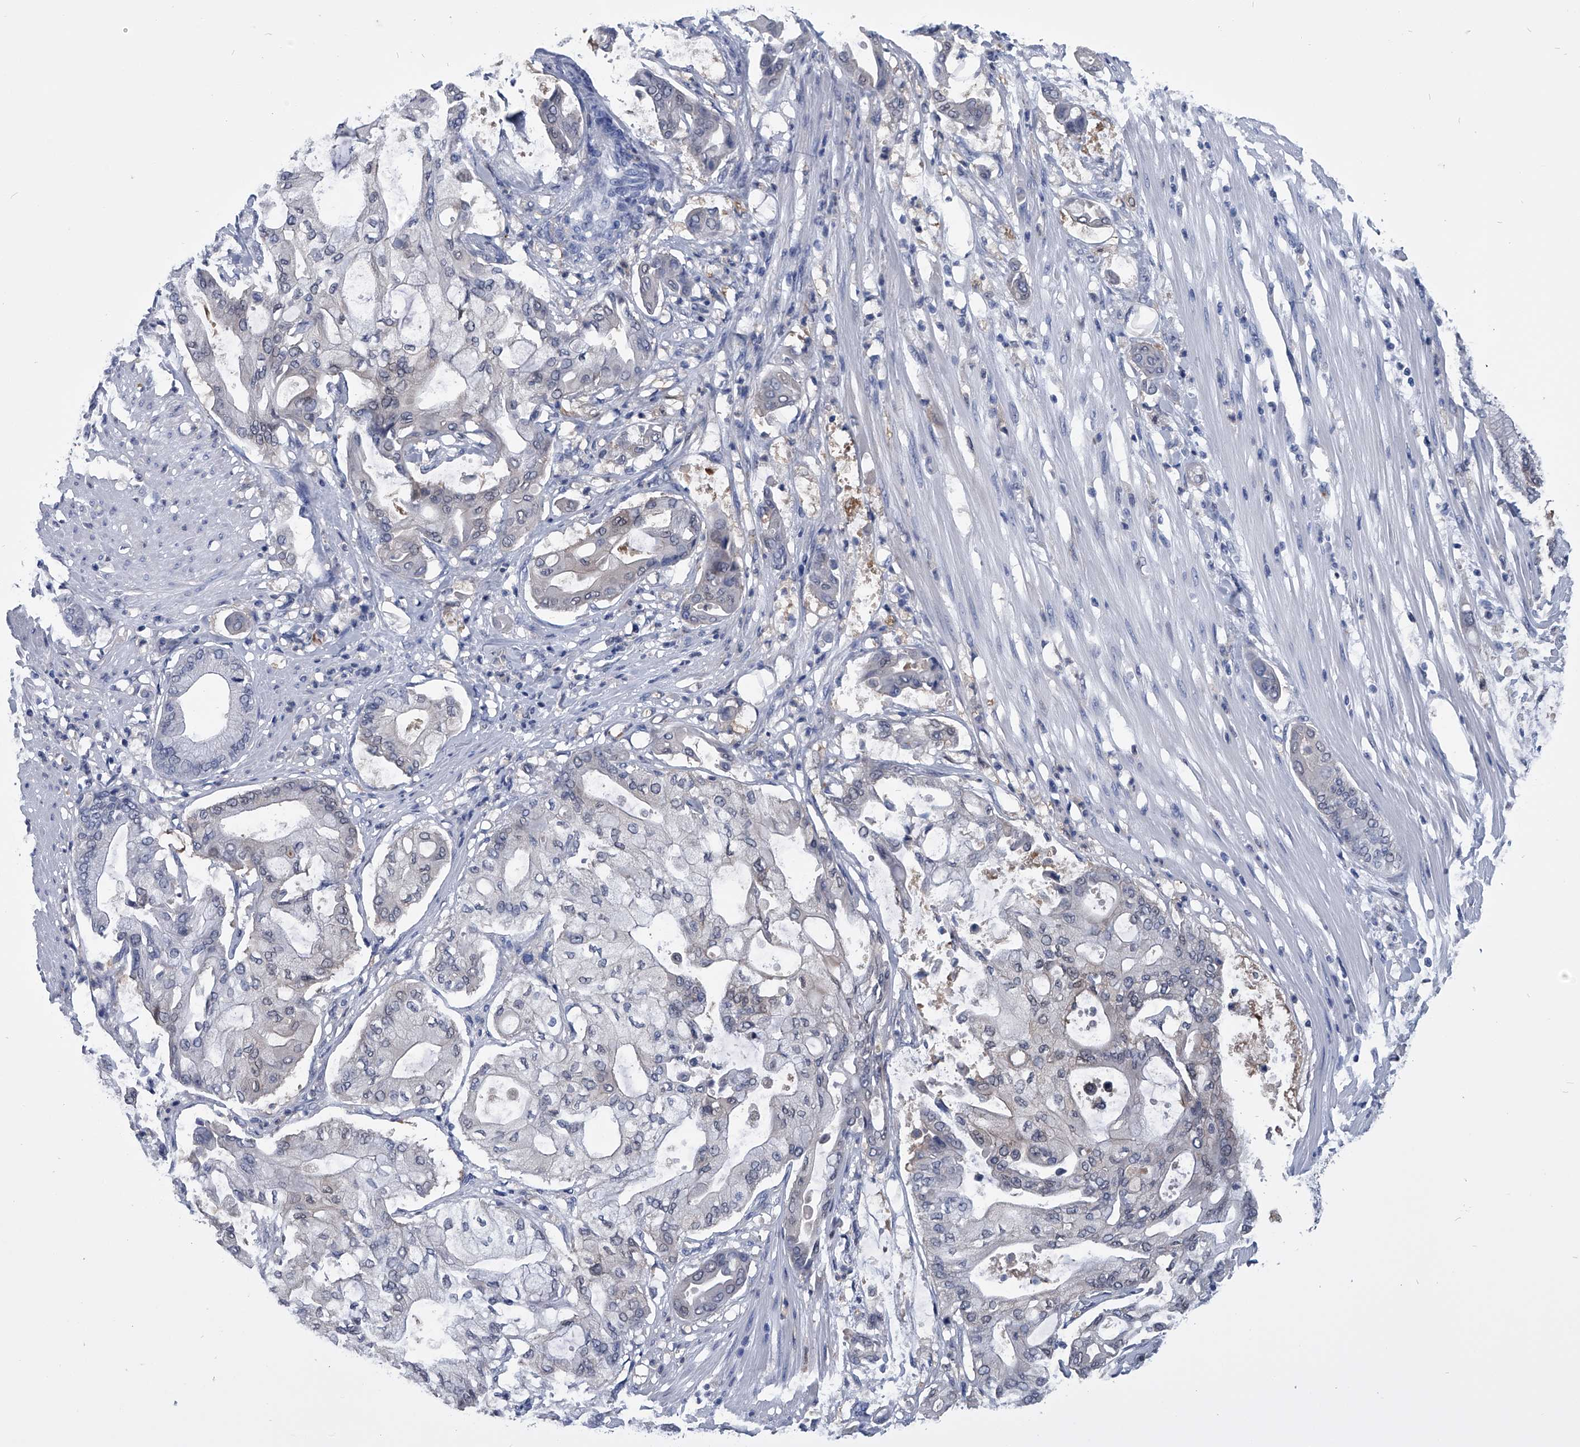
{"staining": {"intensity": "negative", "quantity": "none", "location": "none"}, "tissue": "pancreatic cancer", "cell_type": "Tumor cells", "image_type": "cancer", "snomed": [{"axis": "morphology", "description": "Adenocarcinoma, NOS"}, {"axis": "morphology", "description": "Adenocarcinoma, metastatic, NOS"}, {"axis": "topography", "description": "Lymph node"}, {"axis": "topography", "description": "Pancreas"}, {"axis": "topography", "description": "Duodenum"}], "caption": "IHC of human pancreatic adenocarcinoma exhibits no expression in tumor cells.", "gene": "PDXK", "patient": {"sex": "female", "age": 64}}